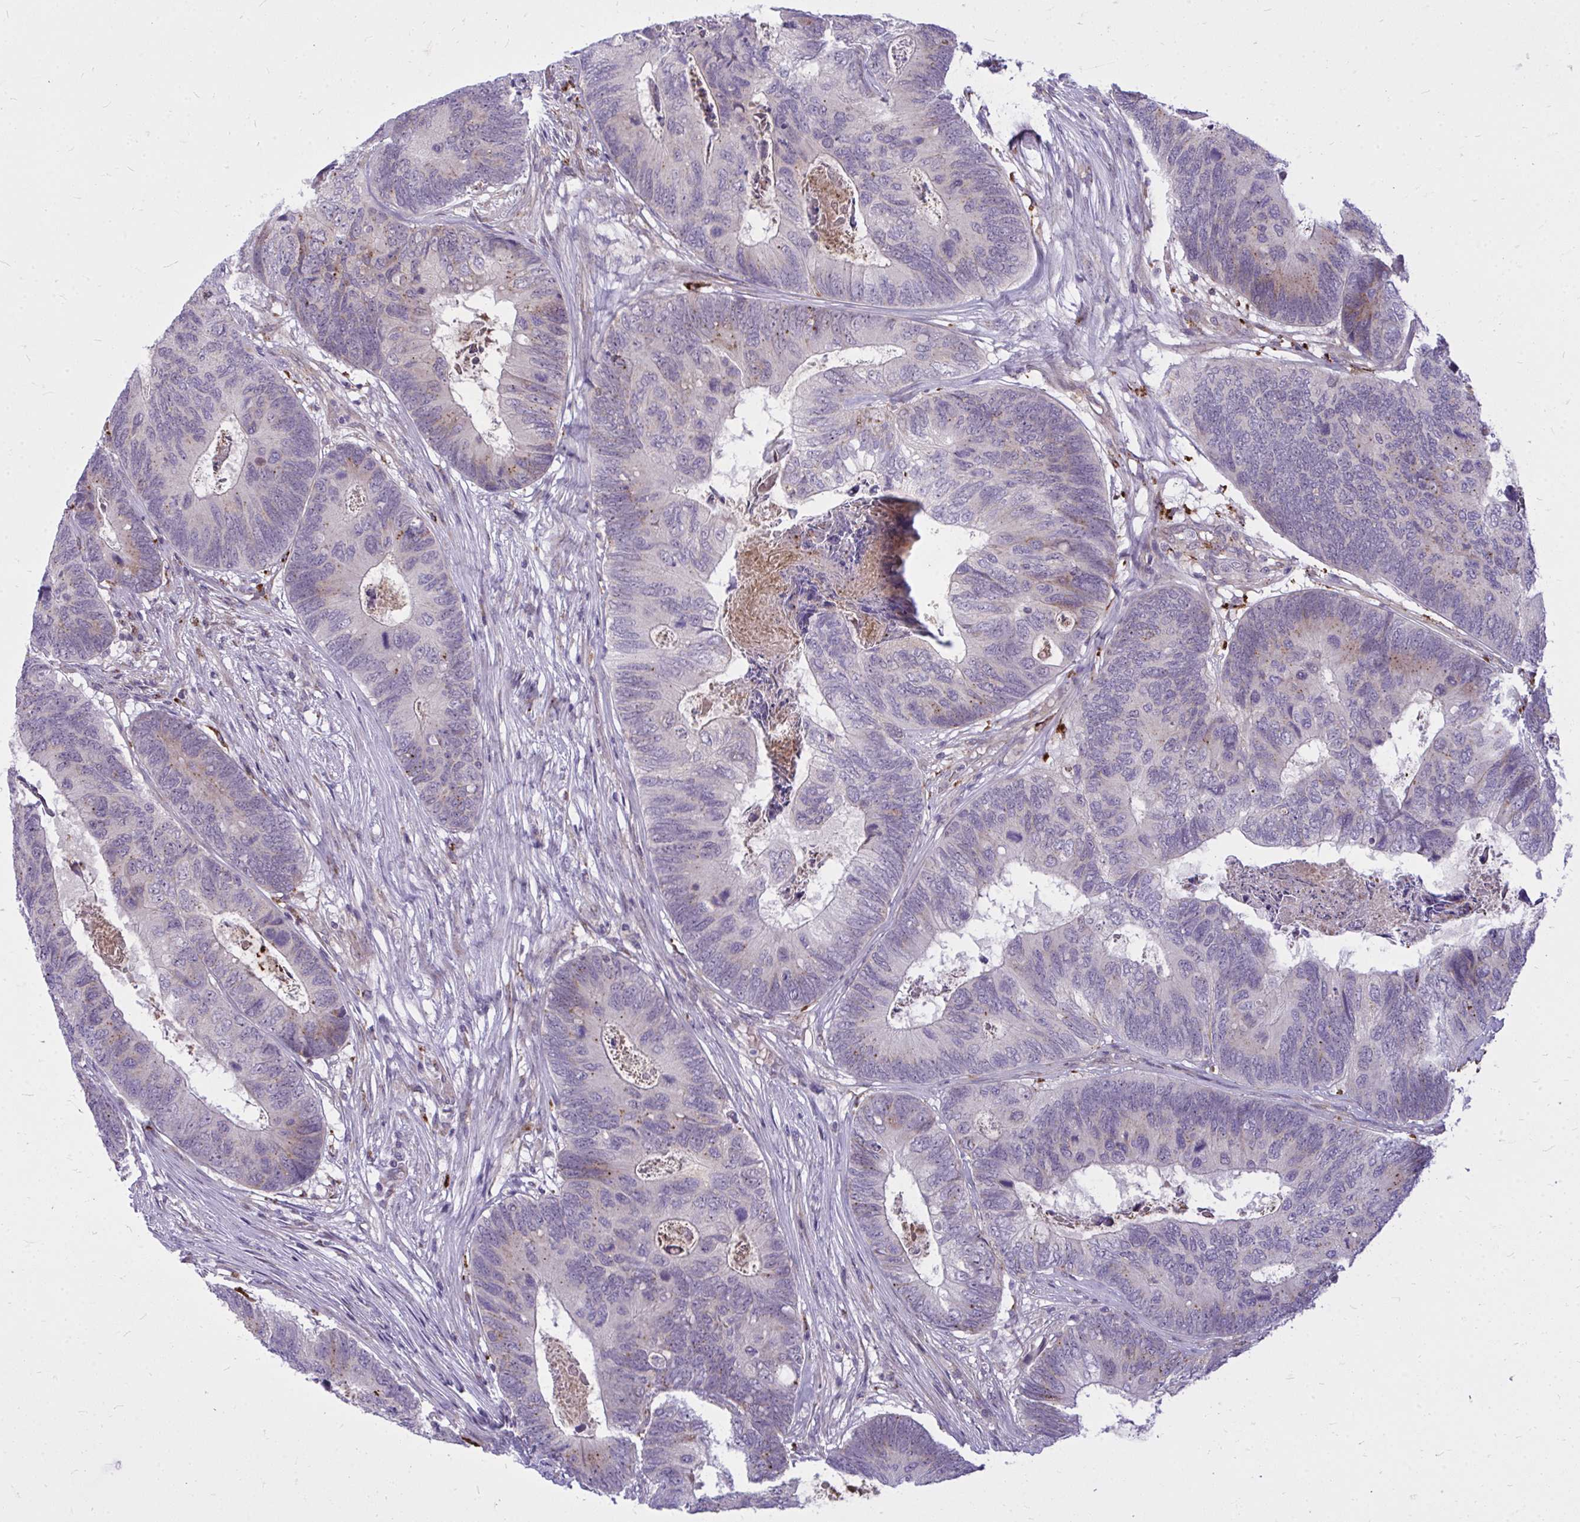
{"staining": {"intensity": "weak", "quantity": "<25%", "location": "cytoplasmic/membranous"}, "tissue": "colorectal cancer", "cell_type": "Tumor cells", "image_type": "cancer", "snomed": [{"axis": "morphology", "description": "Adenocarcinoma, NOS"}, {"axis": "topography", "description": "Colon"}], "caption": "Image shows no protein expression in tumor cells of adenocarcinoma (colorectal) tissue.", "gene": "ZSCAN25", "patient": {"sex": "female", "age": 67}}